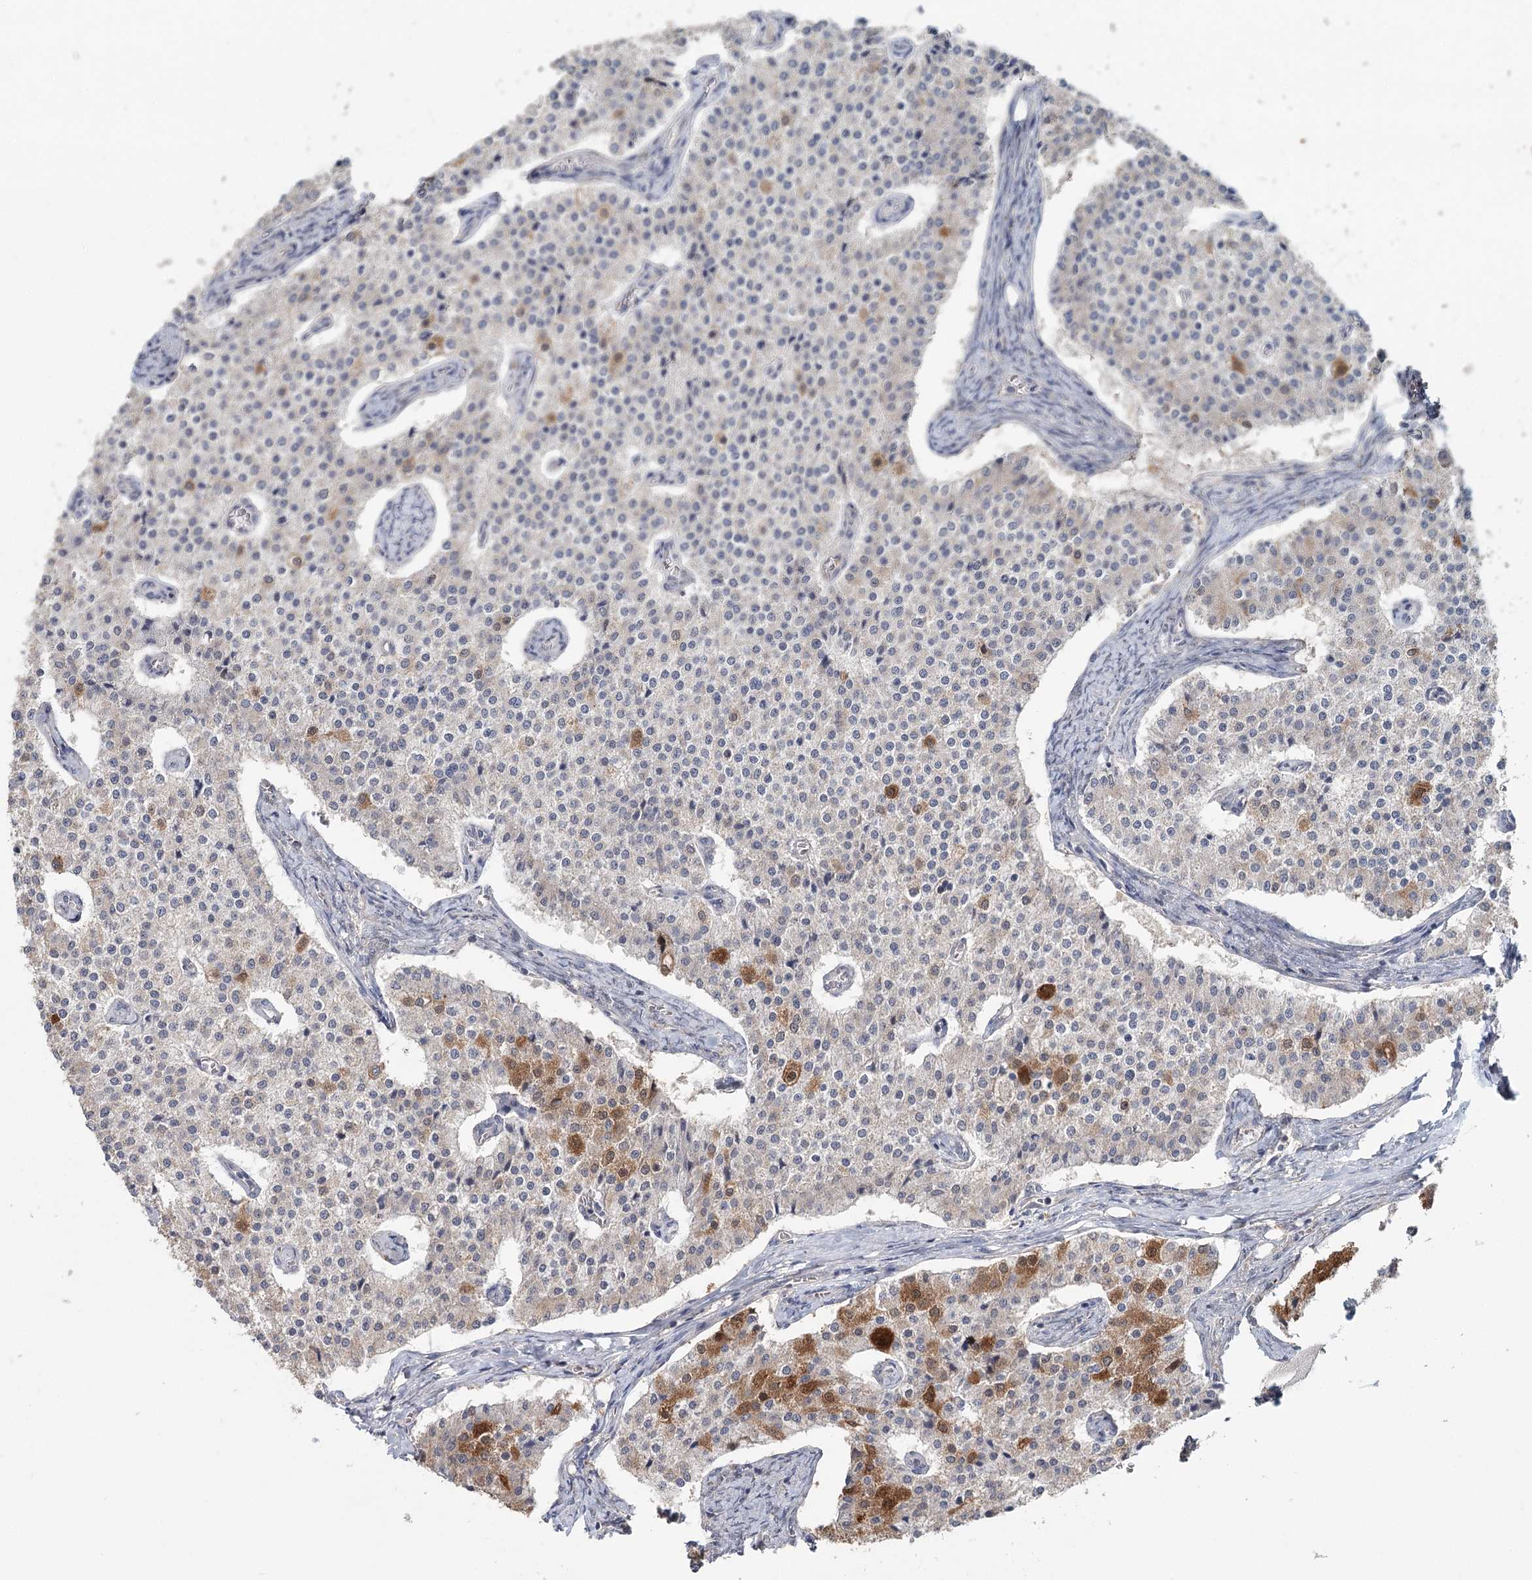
{"staining": {"intensity": "moderate", "quantity": "<25%", "location": "cytoplasmic/membranous,nuclear"}, "tissue": "carcinoid", "cell_type": "Tumor cells", "image_type": "cancer", "snomed": [{"axis": "morphology", "description": "Carcinoid, malignant, NOS"}, {"axis": "topography", "description": "Colon"}], "caption": "Protein staining of malignant carcinoid tissue demonstrates moderate cytoplasmic/membranous and nuclear positivity in approximately <25% of tumor cells.", "gene": "ADK", "patient": {"sex": "female", "age": 52}}